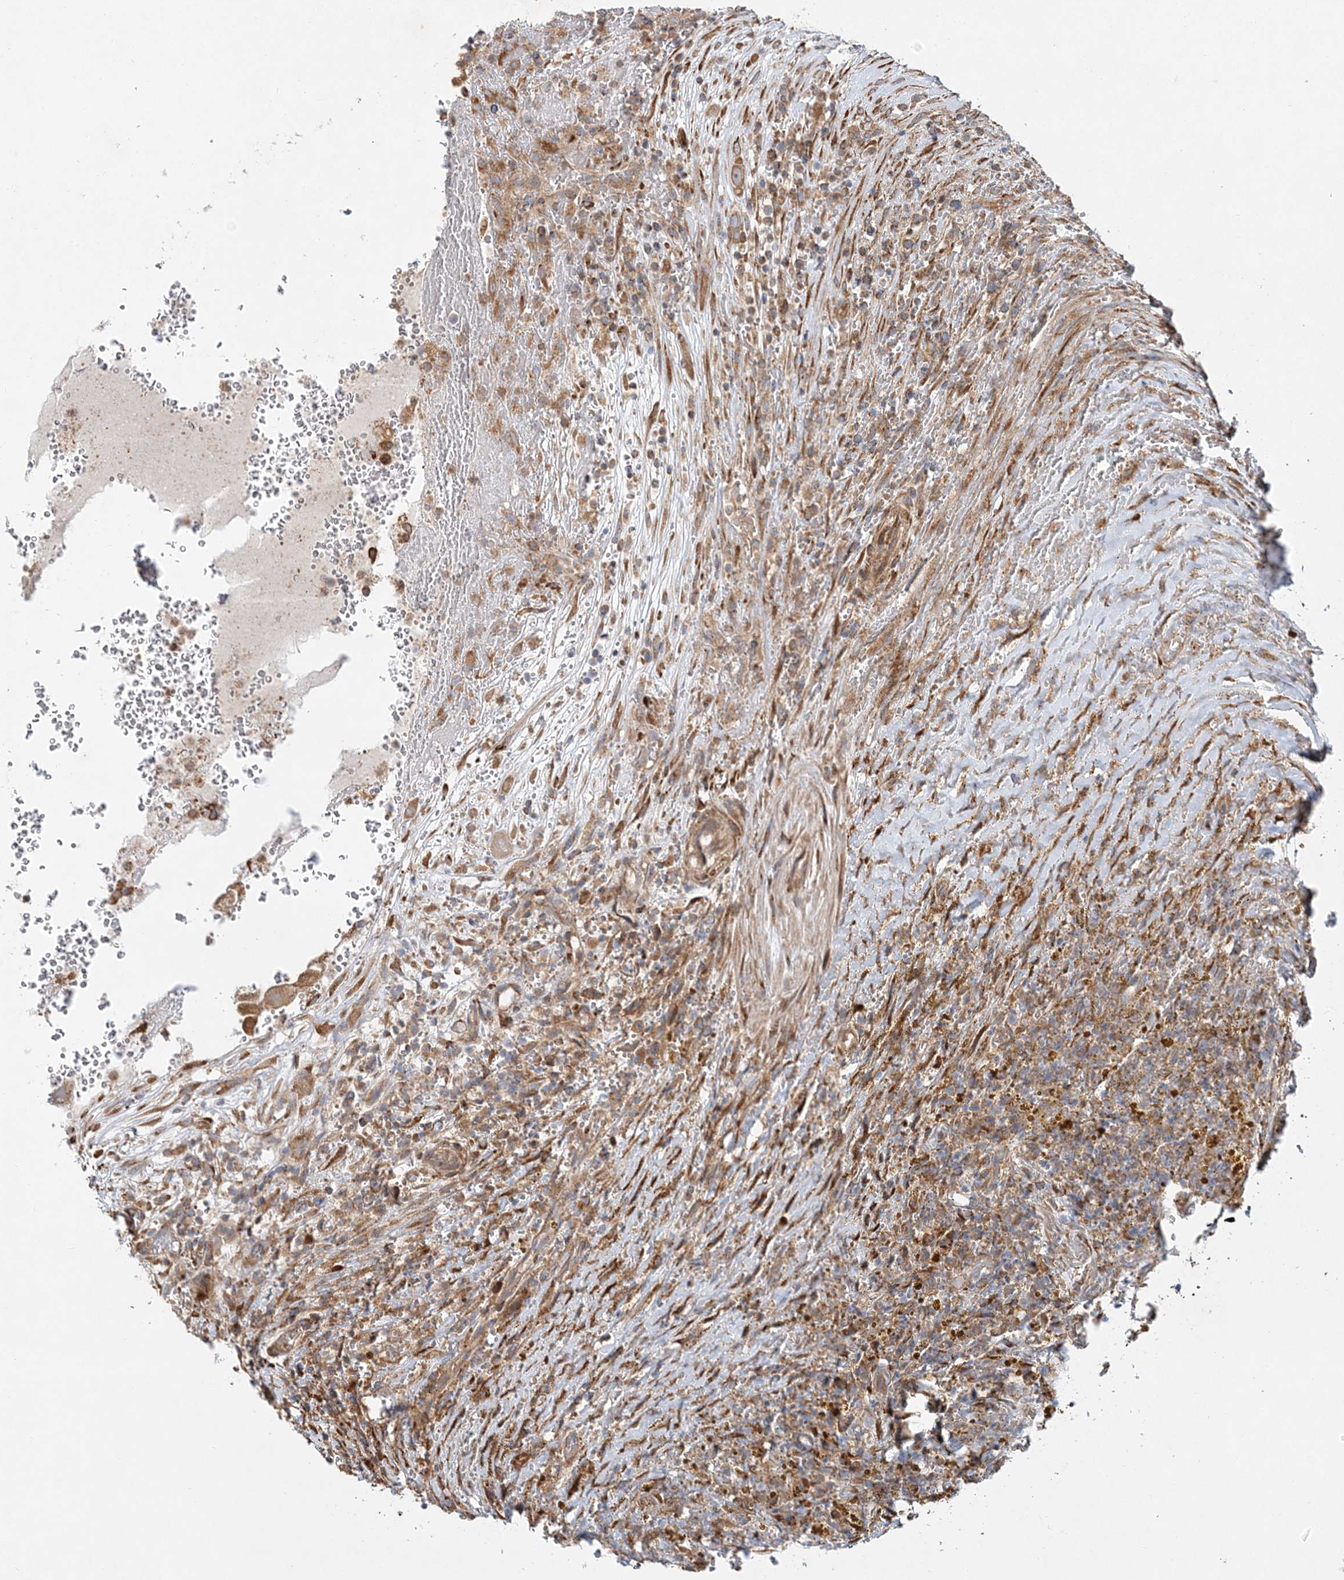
{"staining": {"intensity": "moderate", "quantity": ">75%", "location": "cytoplasmic/membranous"}, "tissue": "thyroid cancer", "cell_type": "Tumor cells", "image_type": "cancer", "snomed": [{"axis": "morphology", "description": "Papillary adenocarcinoma, NOS"}, {"axis": "topography", "description": "Thyroid gland"}], "caption": "Thyroid papillary adenocarcinoma stained with DAB IHC displays medium levels of moderate cytoplasmic/membranous positivity in about >75% of tumor cells.", "gene": "ZFYVE16", "patient": {"sex": "male", "age": 77}}